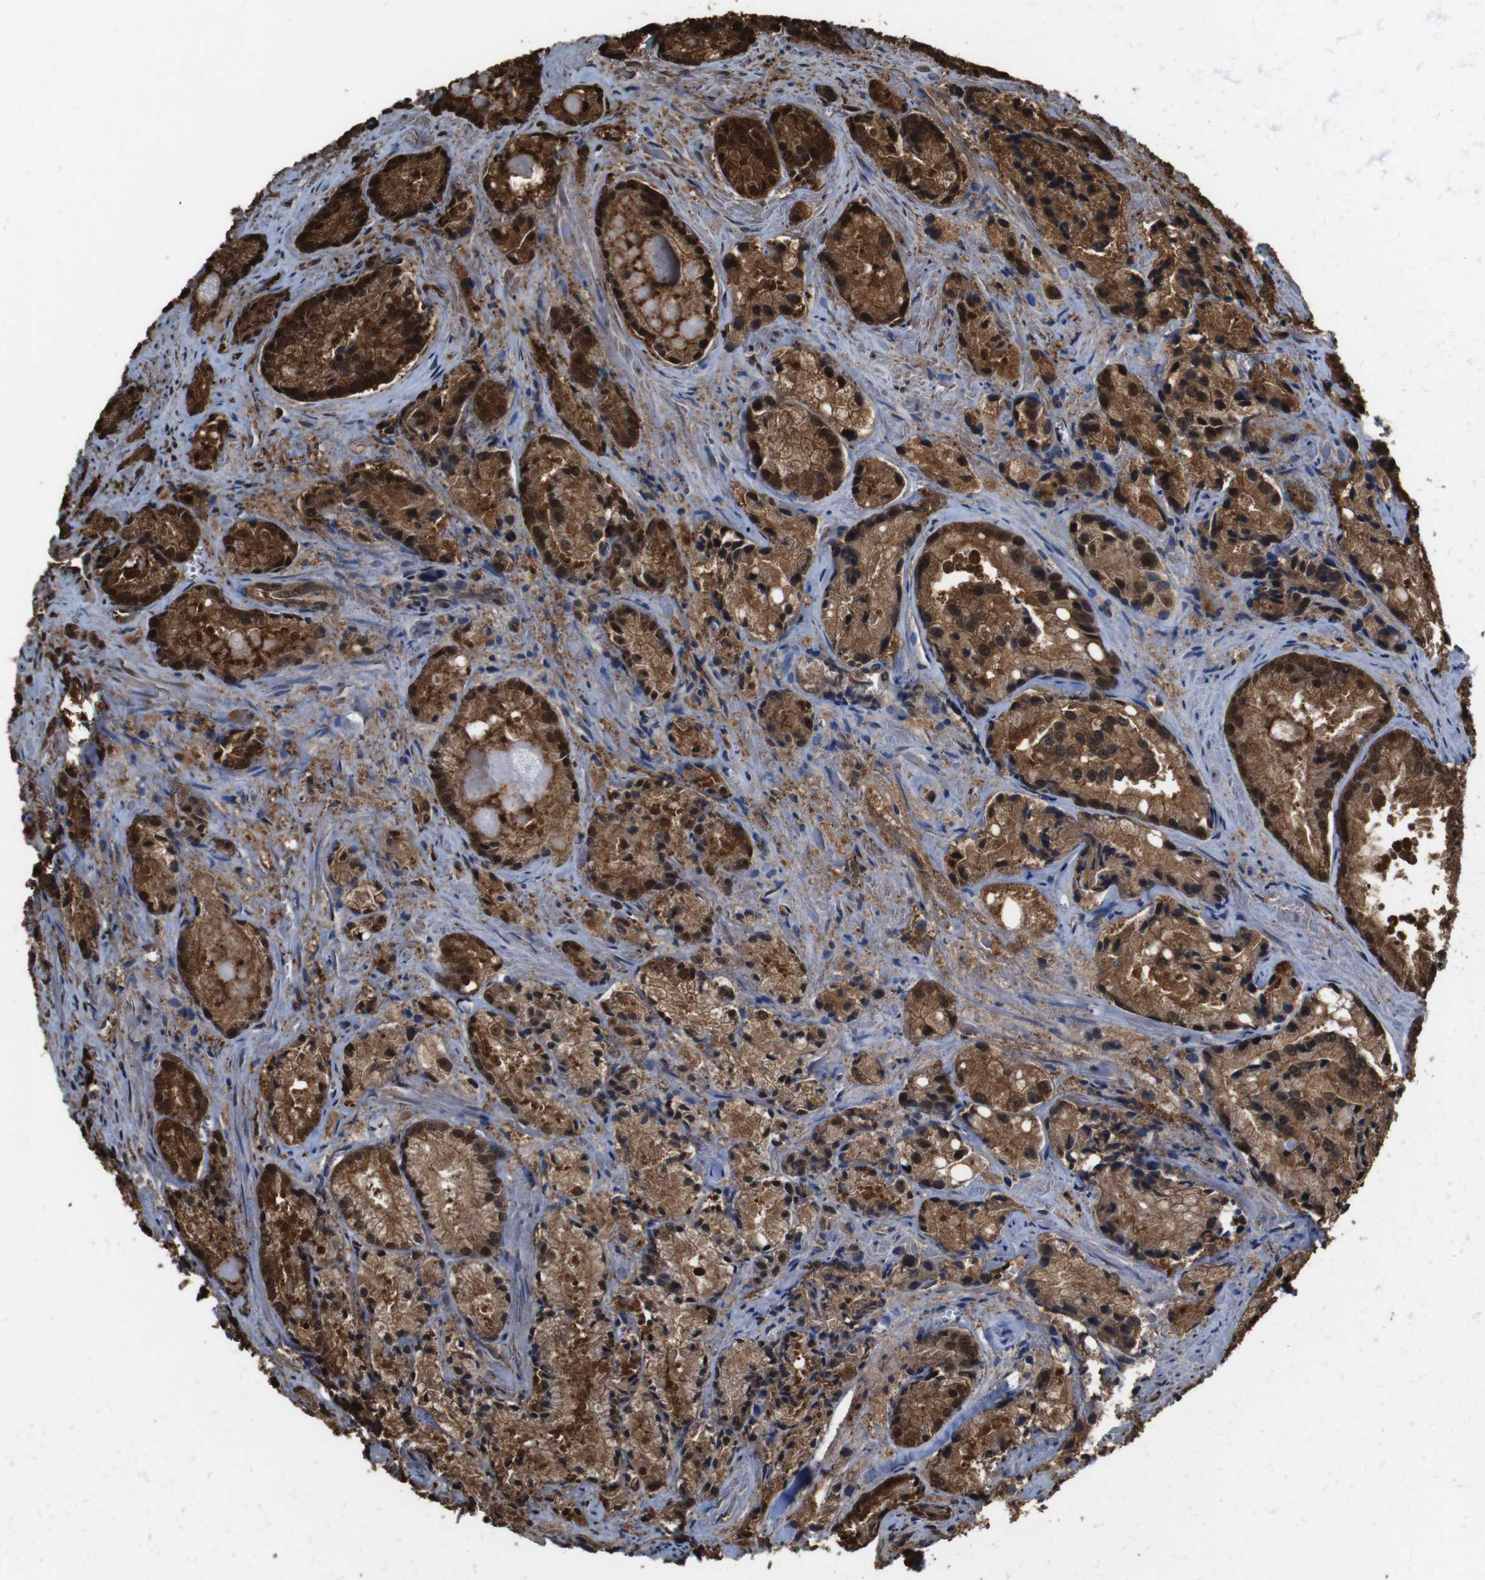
{"staining": {"intensity": "strong", "quantity": ">75%", "location": "cytoplasmic/membranous,nuclear"}, "tissue": "prostate cancer", "cell_type": "Tumor cells", "image_type": "cancer", "snomed": [{"axis": "morphology", "description": "Adenocarcinoma, Low grade"}, {"axis": "topography", "description": "Prostate"}], "caption": "The image demonstrates immunohistochemical staining of prostate cancer (low-grade adenocarcinoma). There is strong cytoplasmic/membranous and nuclear expression is present in approximately >75% of tumor cells. (DAB IHC with brightfield microscopy, high magnification).", "gene": "VCP", "patient": {"sex": "male", "age": 64}}